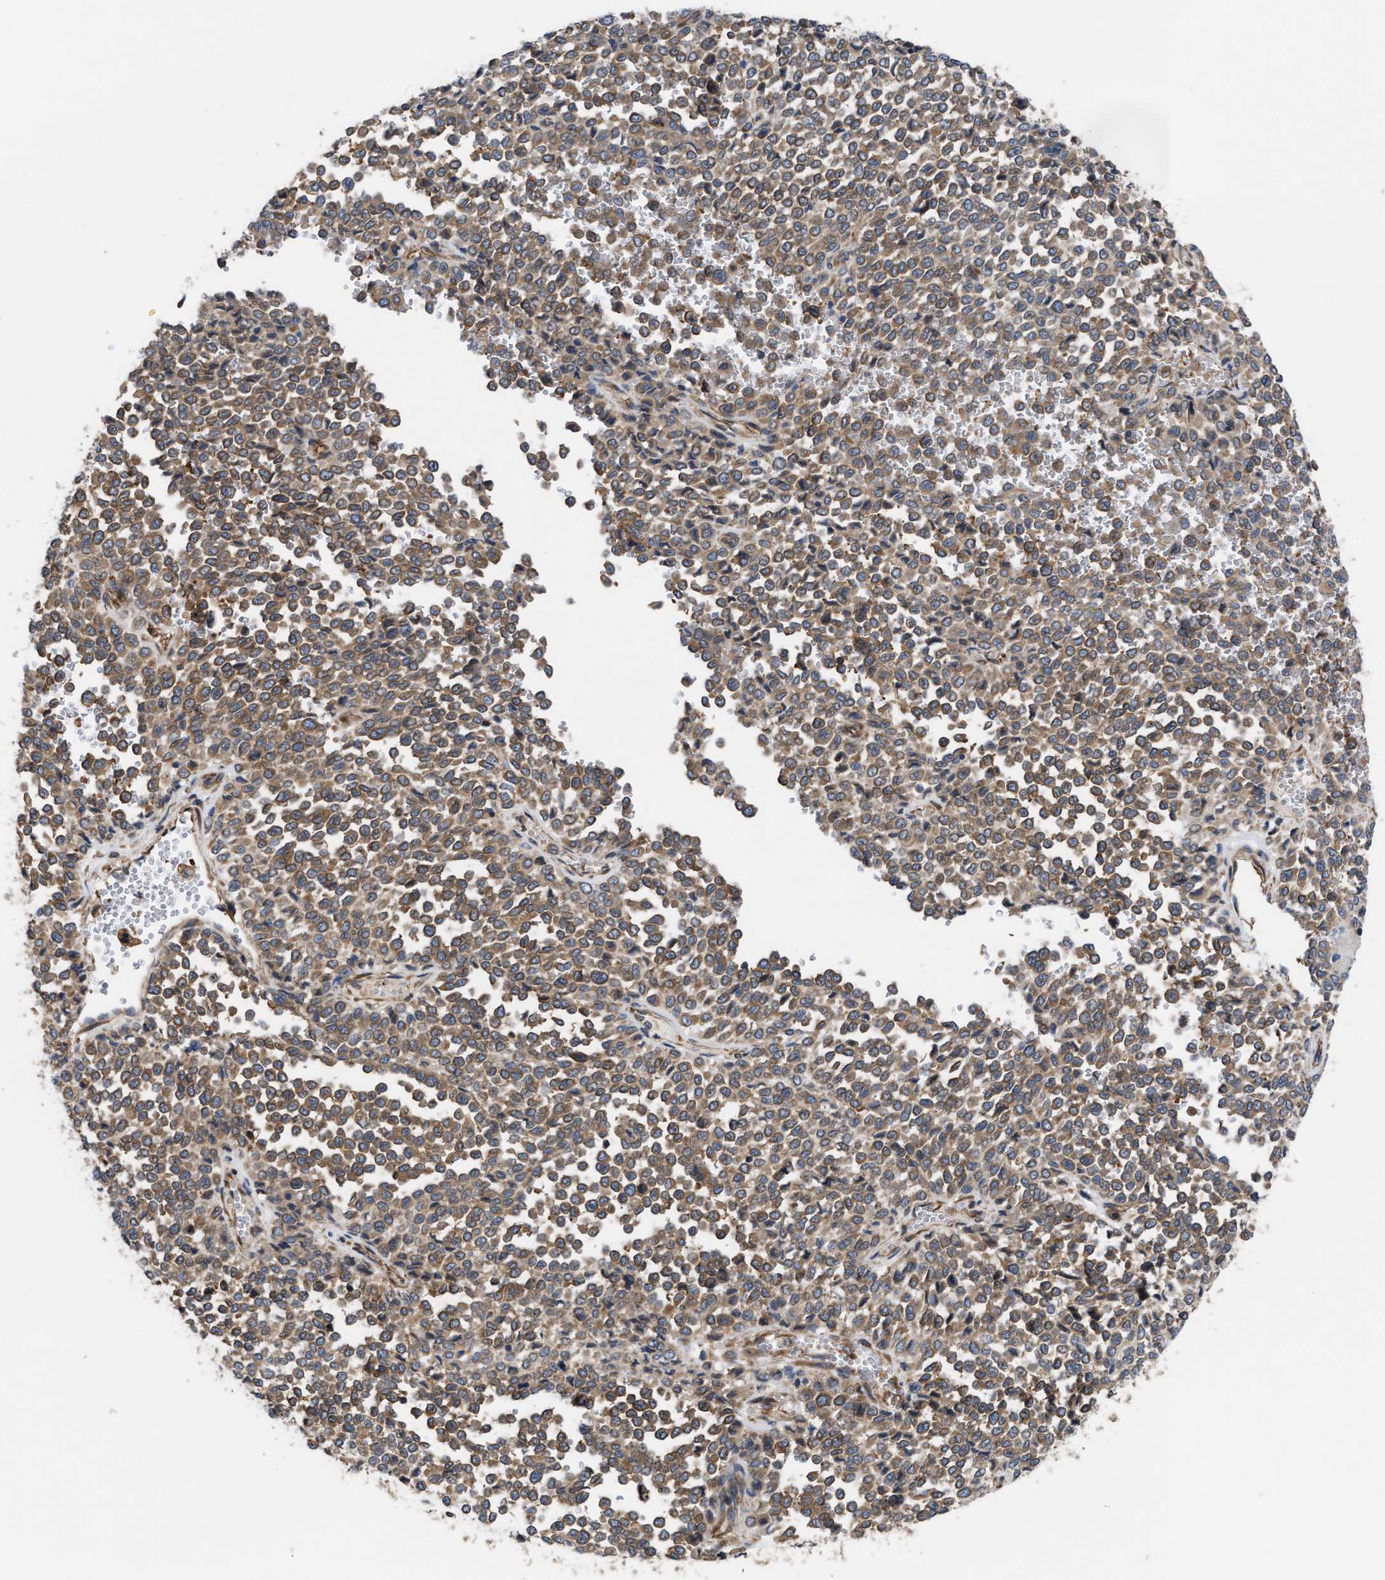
{"staining": {"intensity": "moderate", "quantity": ">75%", "location": "cytoplasmic/membranous"}, "tissue": "melanoma", "cell_type": "Tumor cells", "image_type": "cancer", "snomed": [{"axis": "morphology", "description": "Malignant melanoma, Metastatic site"}, {"axis": "topography", "description": "Pancreas"}], "caption": "The histopathology image reveals staining of melanoma, revealing moderate cytoplasmic/membranous protein staining (brown color) within tumor cells.", "gene": "LAPTM4B", "patient": {"sex": "female", "age": 30}}